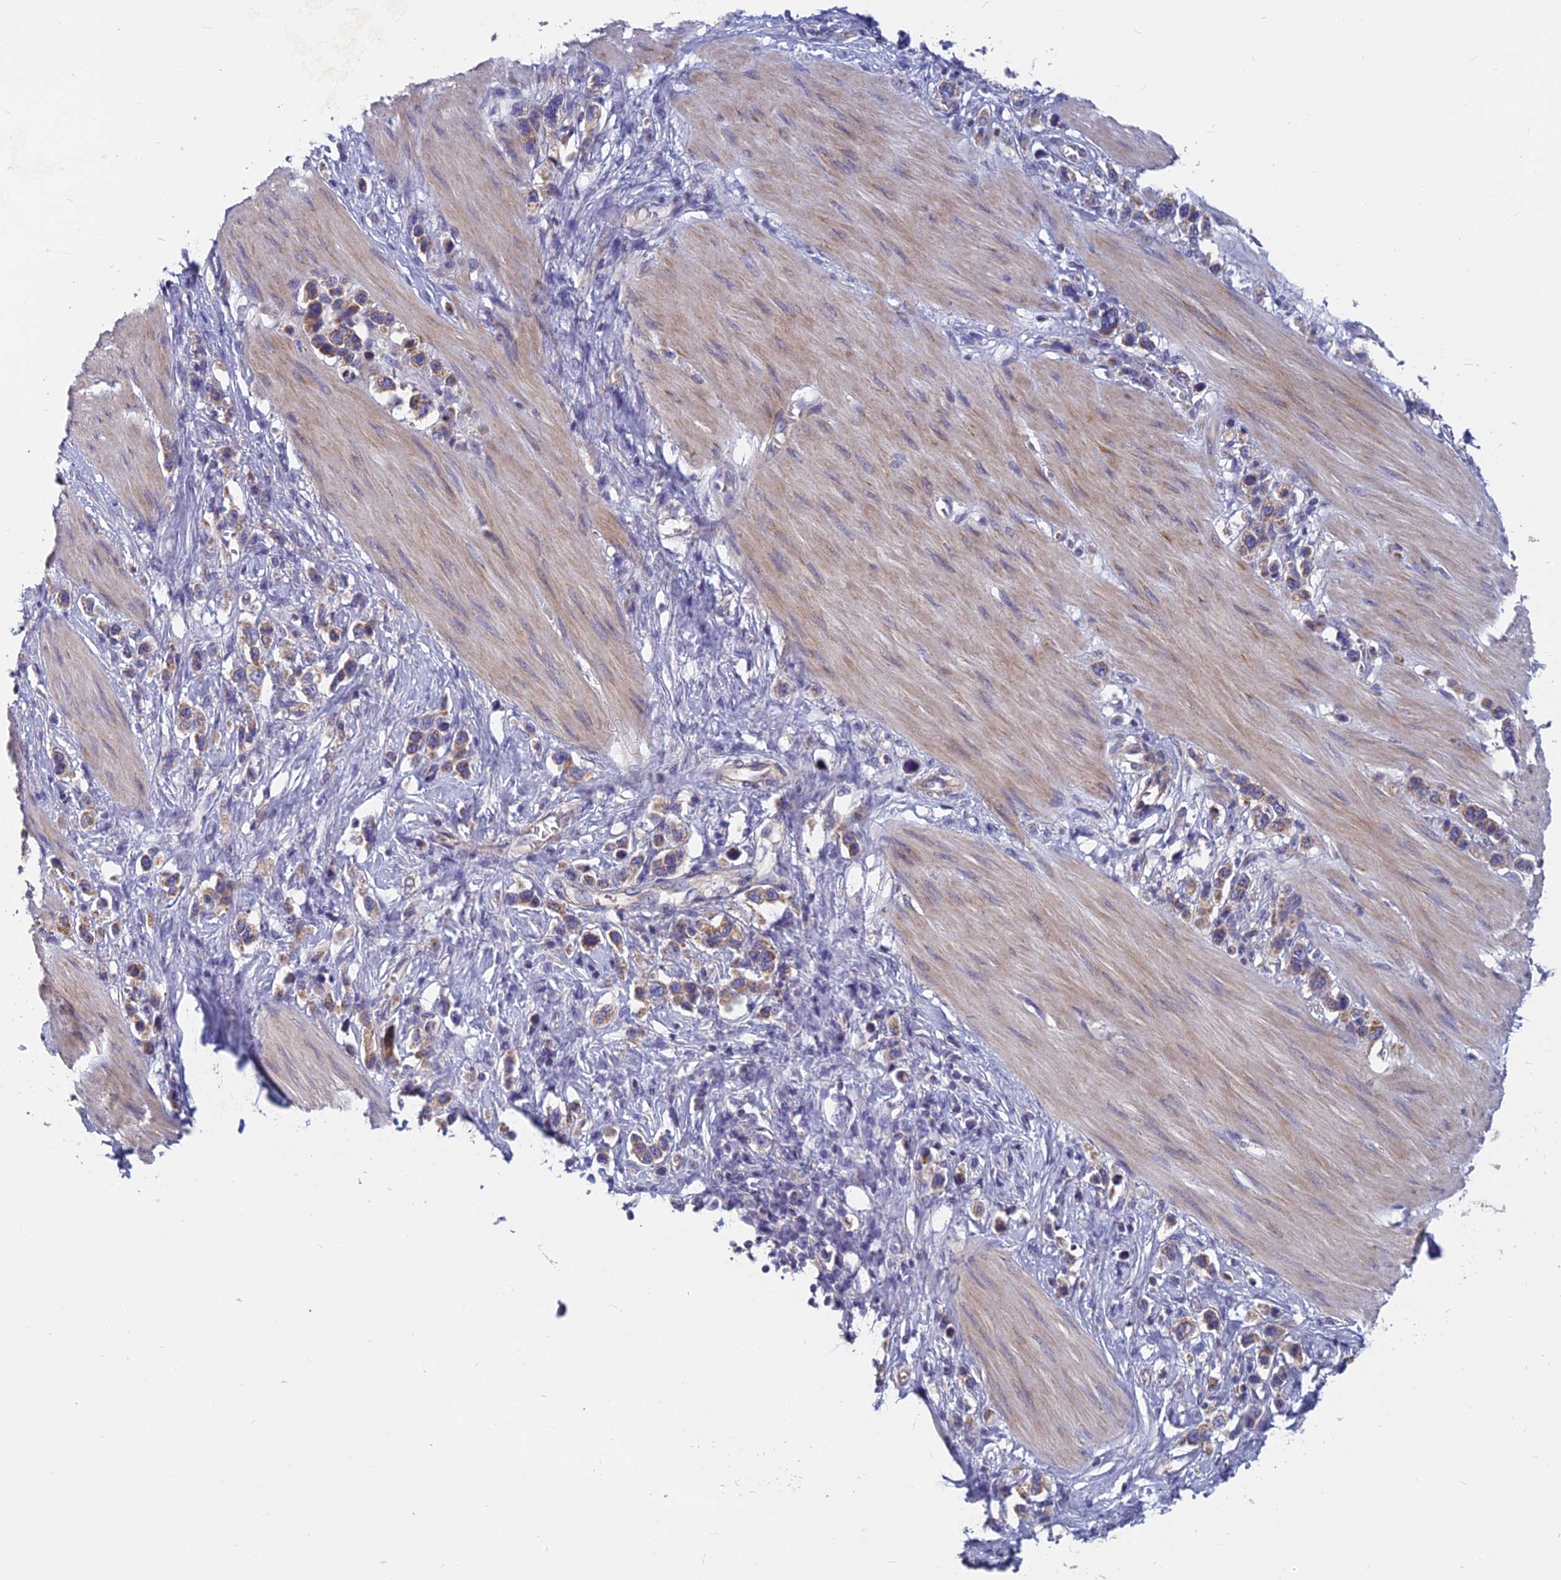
{"staining": {"intensity": "weak", "quantity": ">75%", "location": "cytoplasmic/membranous"}, "tissue": "stomach cancer", "cell_type": "Tumor cells", "image_type": "cancer", "snomed": [{"axis": "morphology", "description": "Adenocarcinoma, NOS"}, {"axis": "topography", "description": "Stomach"}], "caption": "Tumor cells display low levels of weak cytoplasmic/membranous staining in about >75% of cells in human stomach cancer.", "gene": "COX20", "patient": {"sex": "female", "age": 65}}